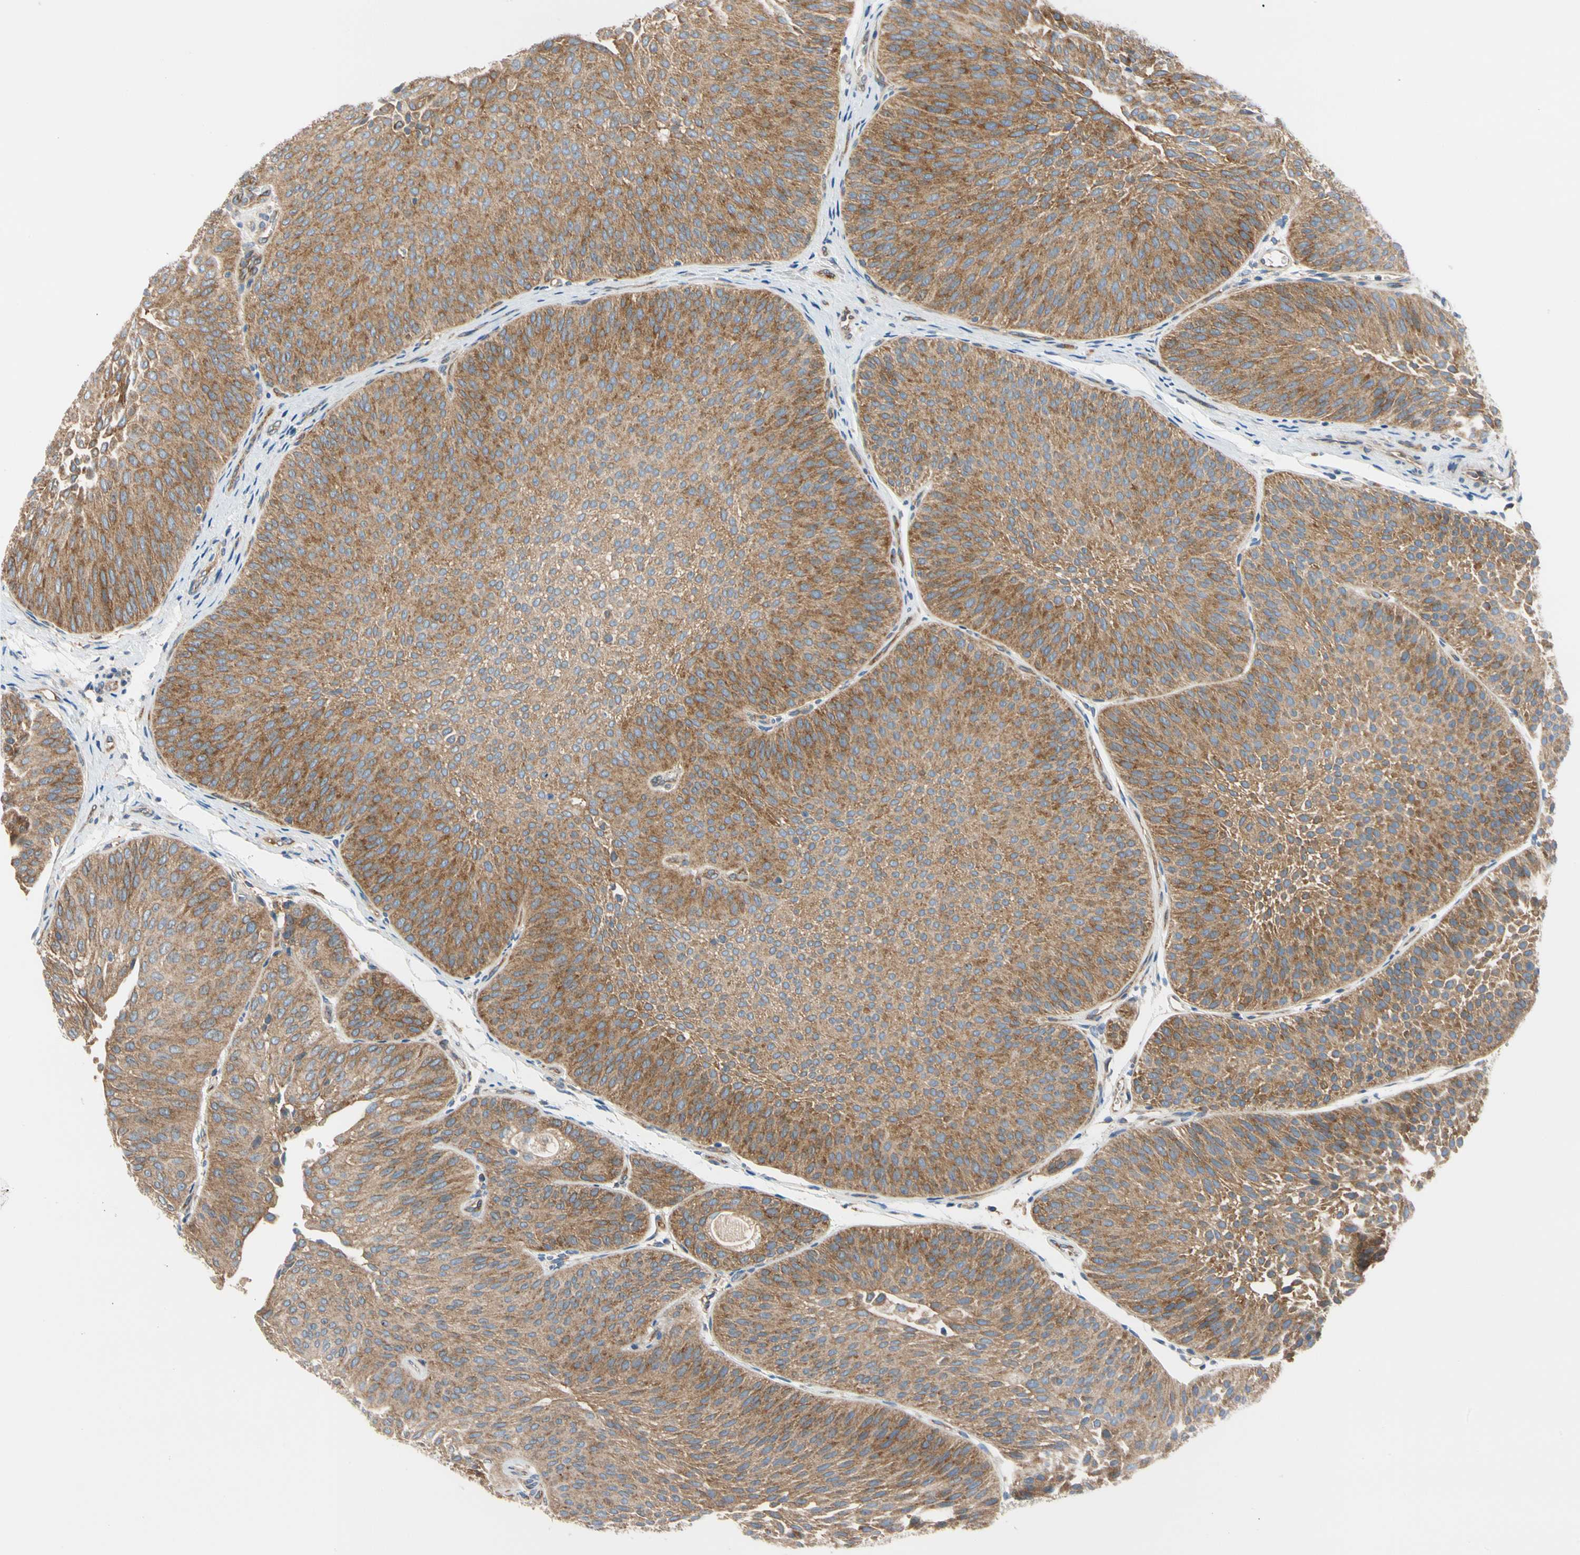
{"staining": {"intensity": "strong", "quantity": ">75%", "location": "cytoplasmic/membranous"}, "tissue": "urothelial cancer", "cell_type": "Tumor cells", "image_type": "cancer", "snomed": [{"axis": "morphology", "description": "Urothelial carcinoma, Low grade"}, {"axis": "topography", "description": "Urinary bladder"}], "caption": "Immunohistochemistry (IHC) image of urothelial cancer stained for a protein (brown), which shows high levels of strong cytoplasmic/membranous expression in approximately >75% of tumor cells.", "gene": "GPHN", "patient": {"sex": "female", "age": 60}}